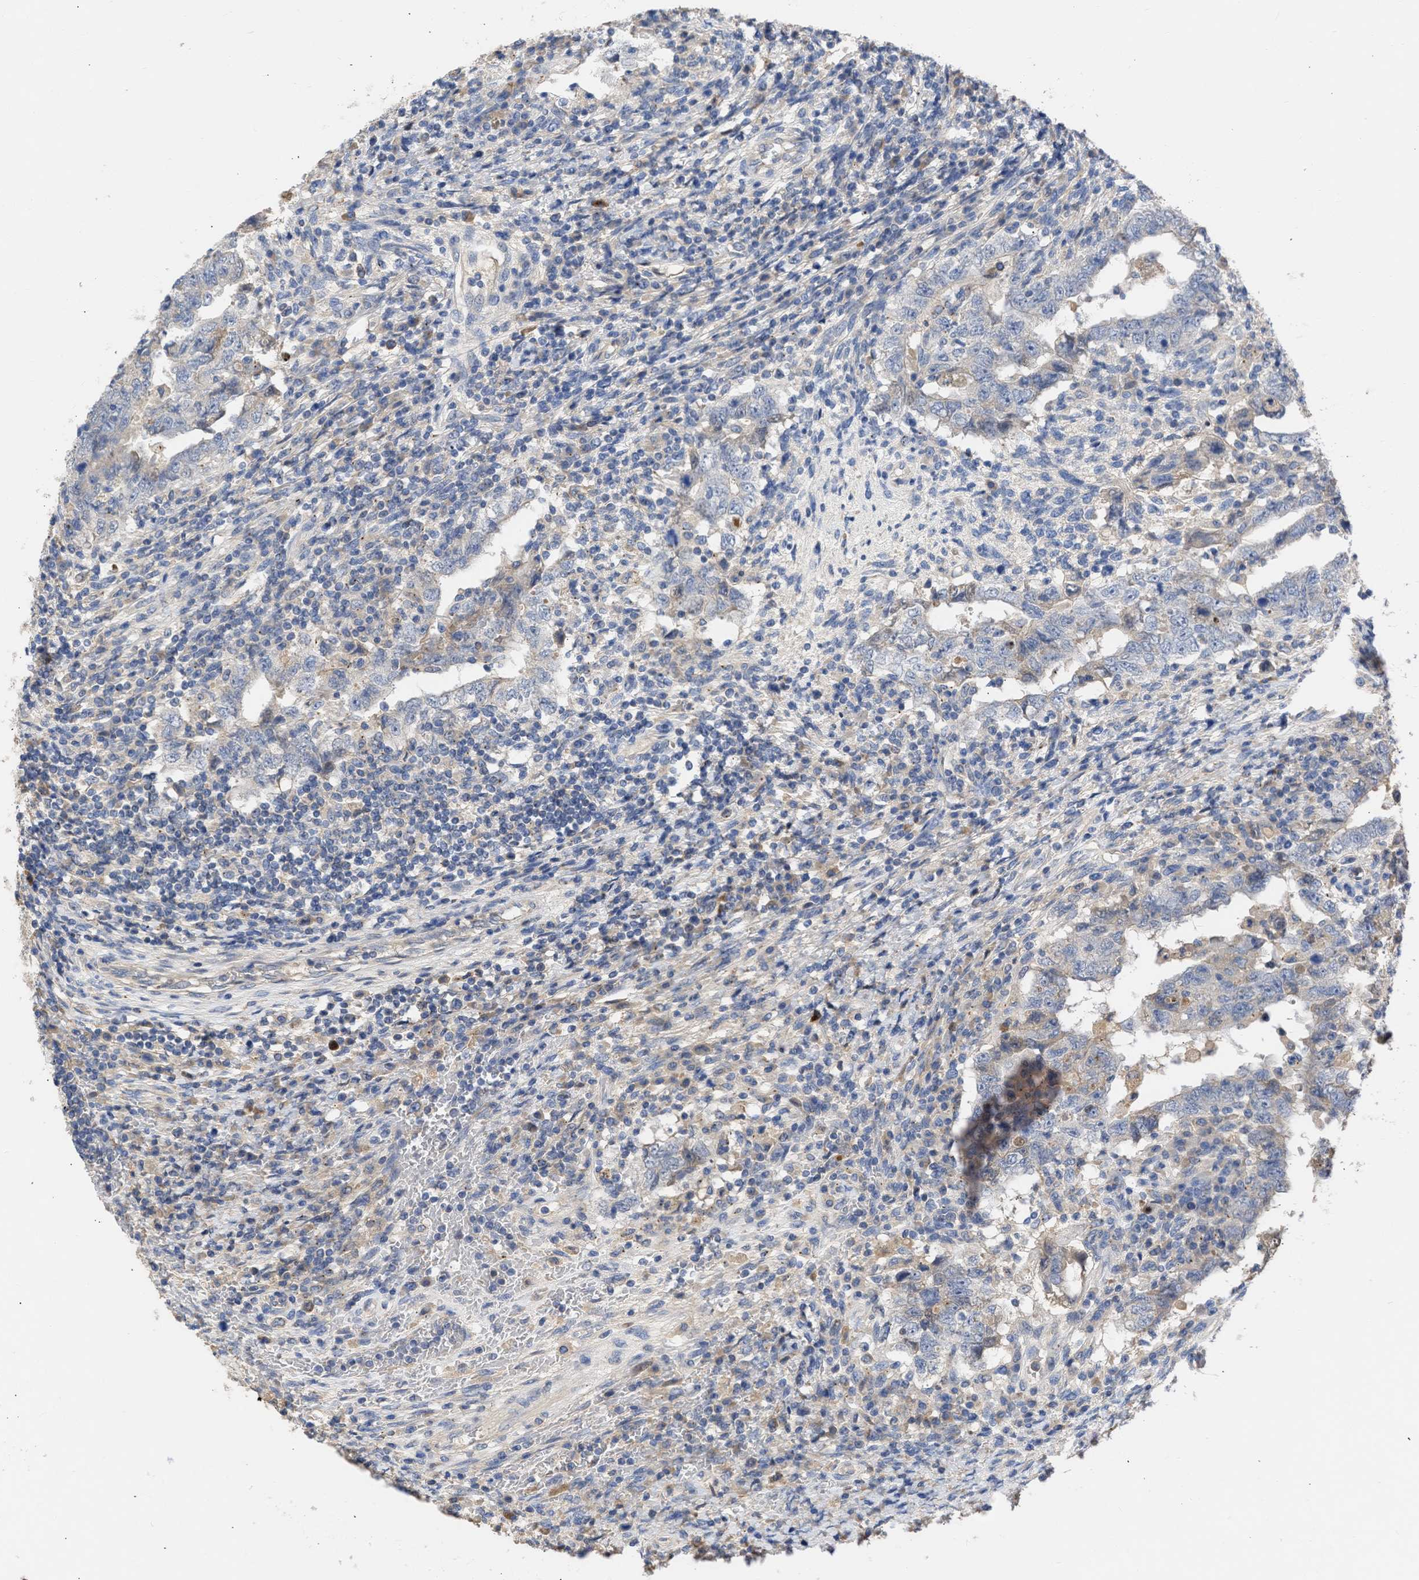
{"staining": {"intensity": "weak", "quantity": "<25%", "location": "cytoplasmic/membranous"}, "tissue": "testis cancer", "cell_type": "Tumor cells", "image_type": "cancer", "snomed": [{"axis": "morphology", "description": "Carcinoma, Embryonal, NOS"}, {"axis": "topography", "description": "Testis"}], "caption": "Tumor cells are negative for brown protein staining in testis embryonal carcinoma.", "gene": "ARHGEF4", "patient": {"sex": "male", "age": 26}}